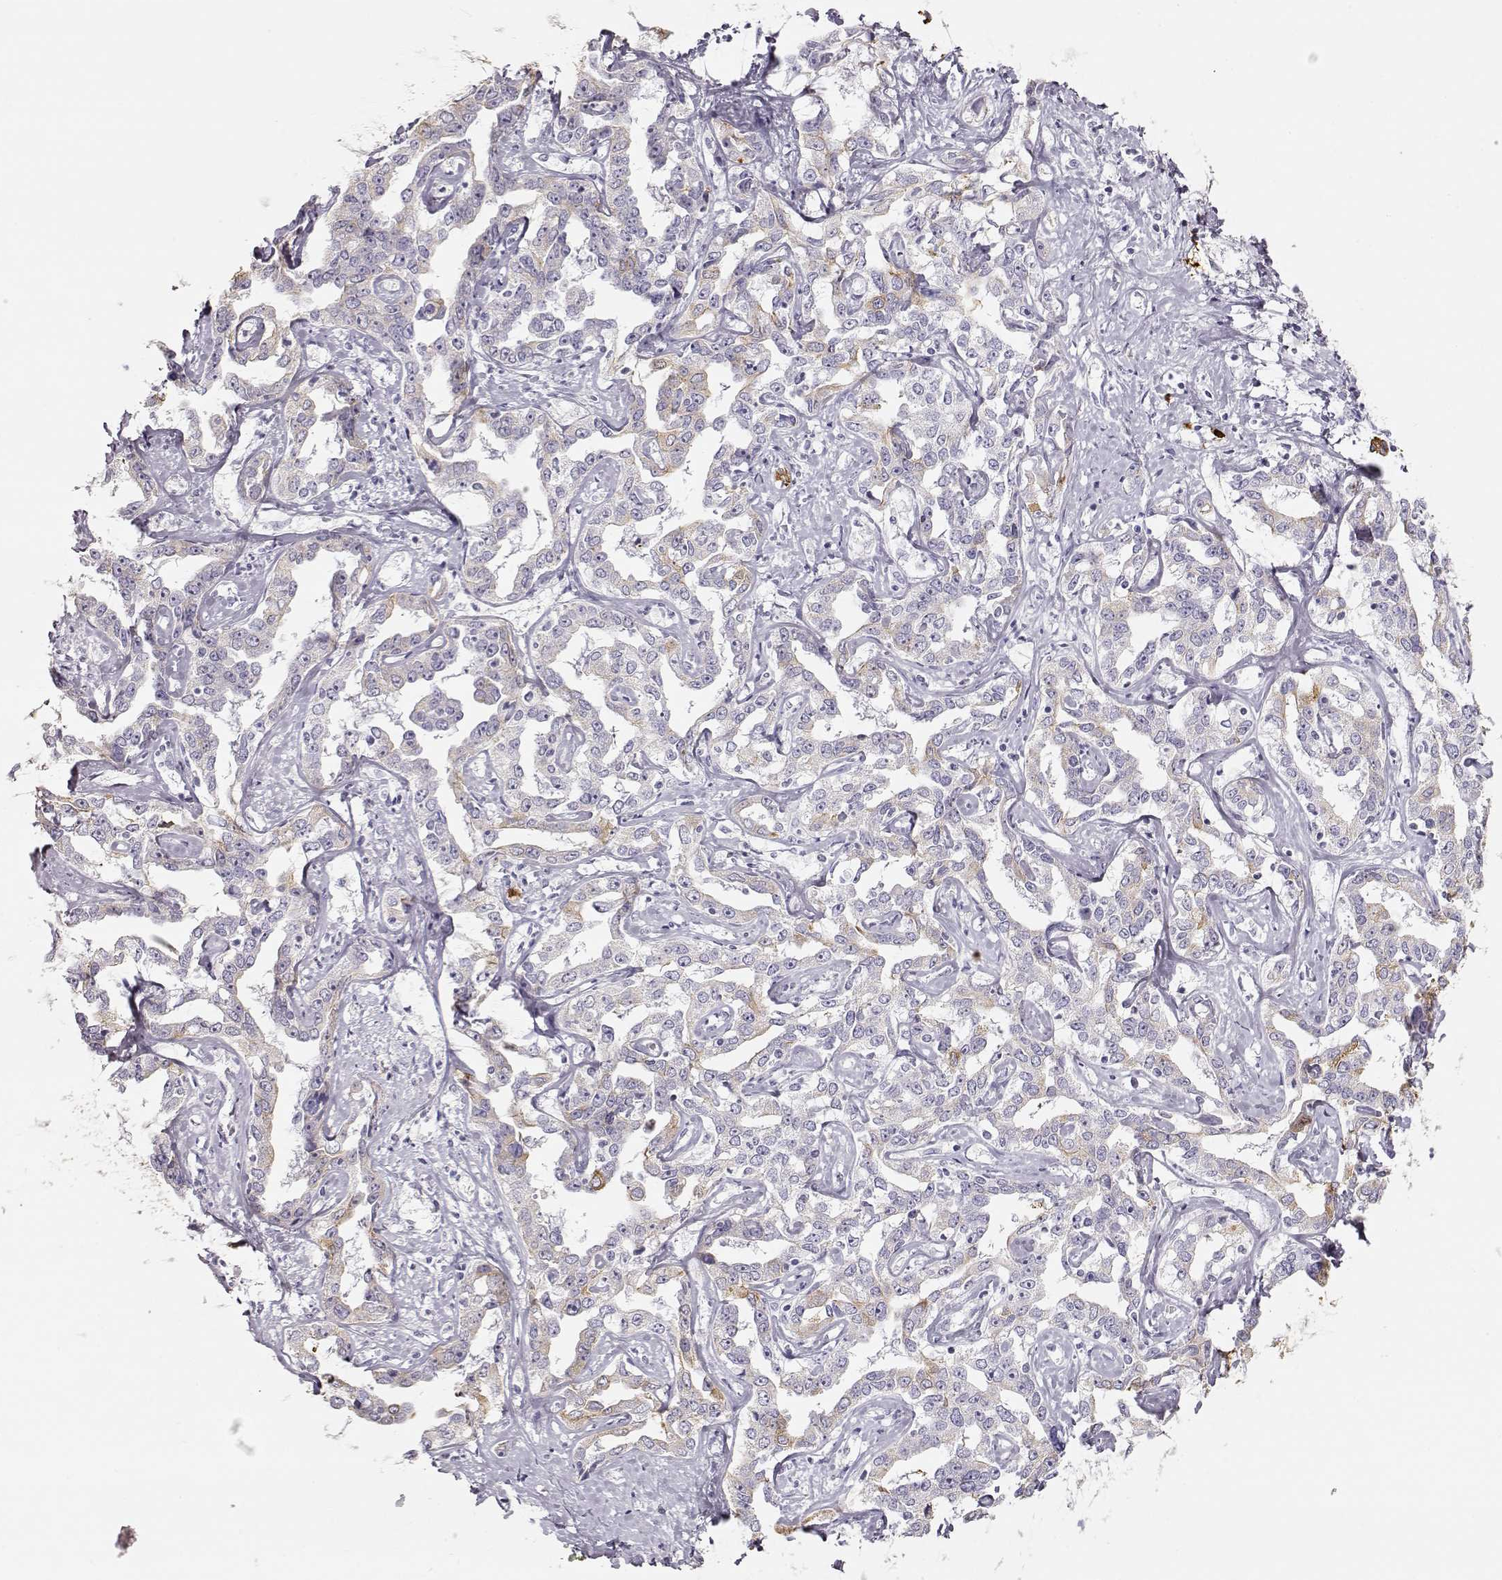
{"staining": {"intensity": "weak", "quantity": "<25%", "location": "cytoplasmic/membranous"}, "tissue": "liver cancer", "cell_type": "Tumor cells", "image_type": "cancer", "snomed": [{"axis": "morphology", "description": "Cholangiocarcinoma"}, {"axis": "topography", "description": "Liver"}], "caption": "Image shows no significant protein positivity in tumor cells of cholangiocarcinoma (liver).", "gene": "S100B", "patient": {"sex": "male", "age": 59}}